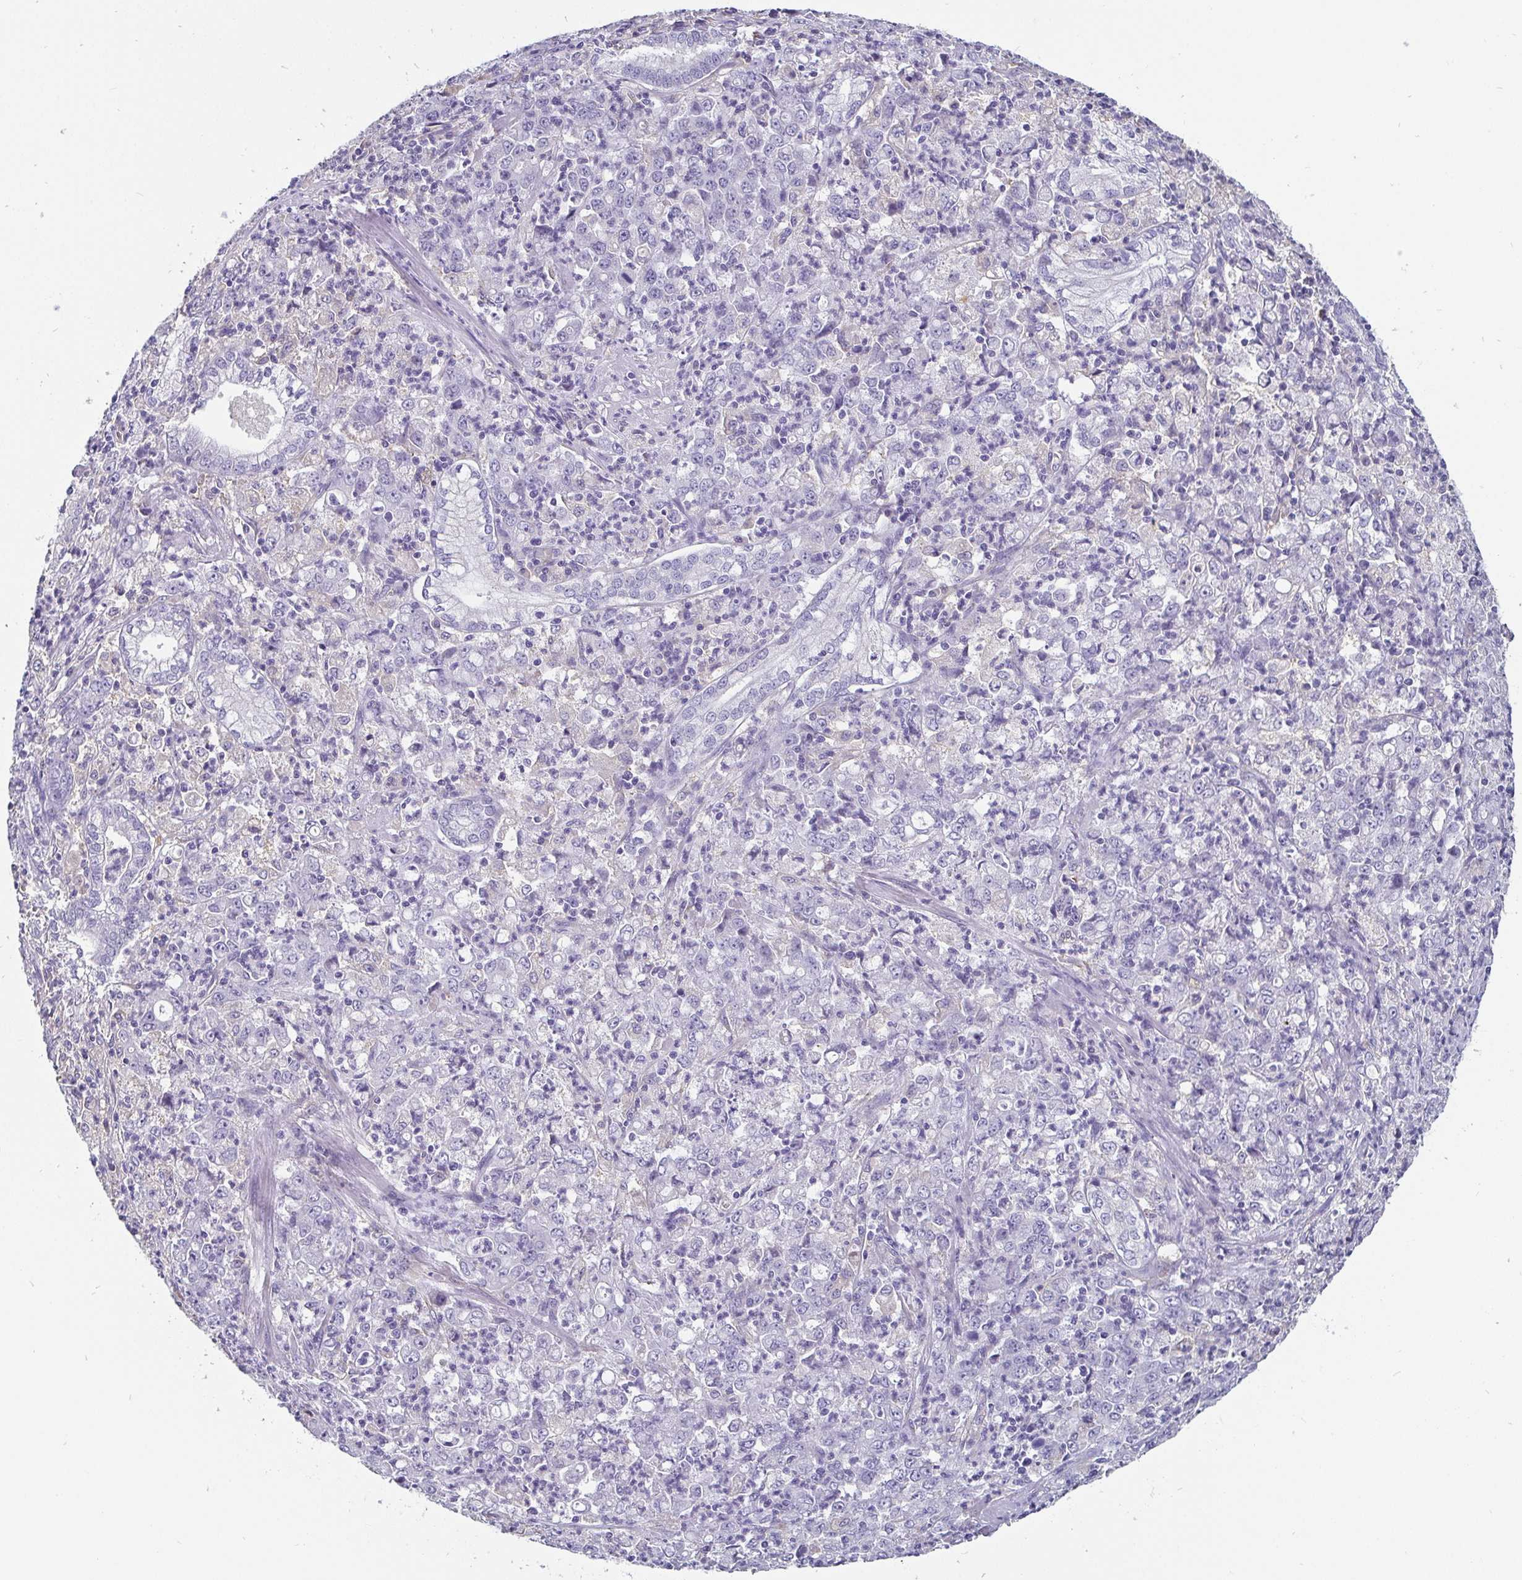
{"staining": {"intensity": "negative", "quantity": "none", "location": "none"}, "tissue": "stomach cancer", "cell_type": "Tumor cells", "image_type": "cancer", "snomed": [{"axis": "morphology", "description": "Adenocarcinoma, NOS"}, {"axis": "topography", "description": "Stomach, lower"}], "caption": "Immunohistochemistry (IHC) of stomach cancer demonstrates no positivity in tumor cells. (DAB immunohistochemistry with hematoxylin counter stain).", "gene": "ADAMTS6", "patient": {"sex": "female", "age": 71}}